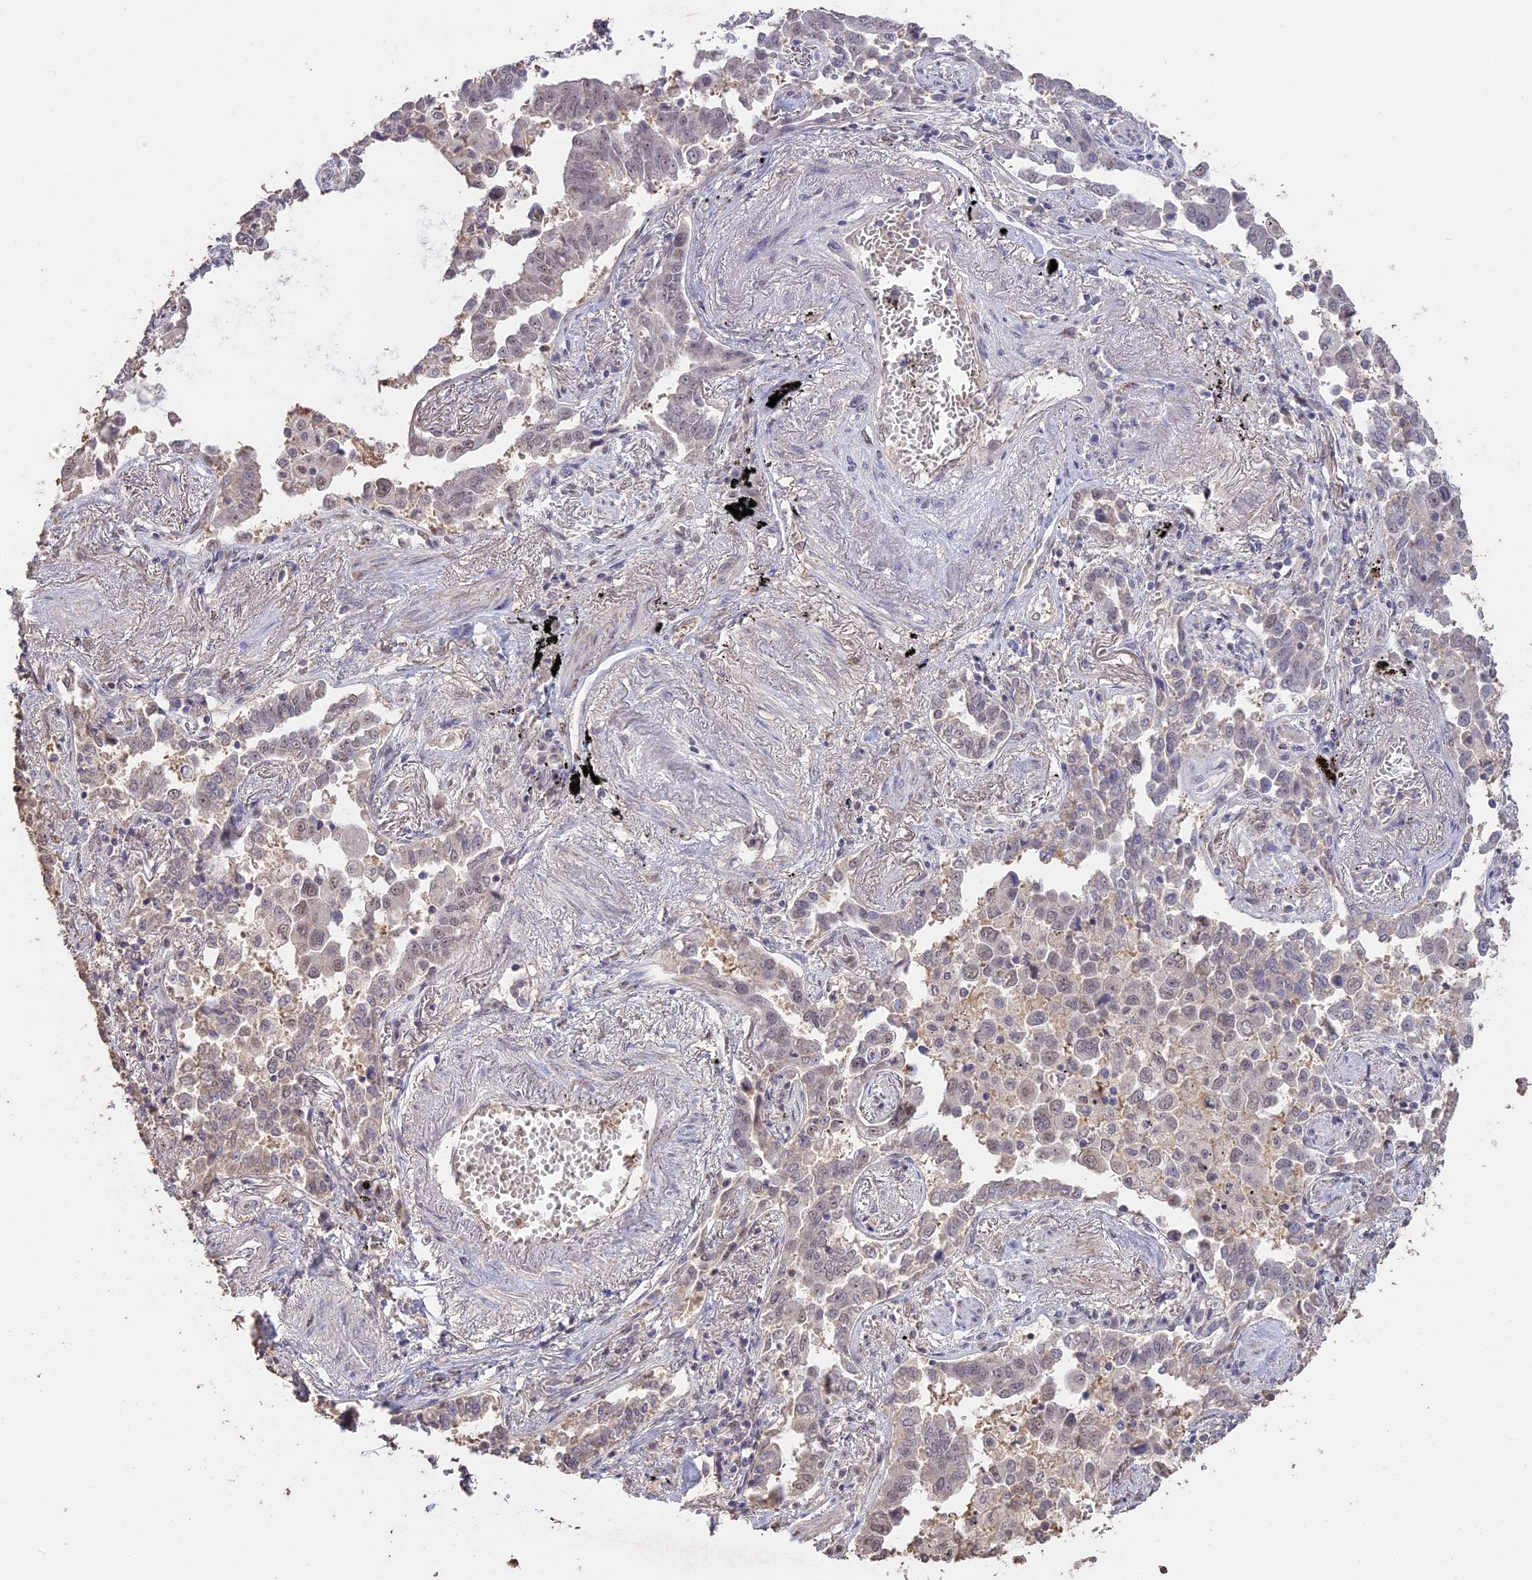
{"staining": {"intensity": "weak", "quantity": "25%-75%", "location": "nuclear"}, "tissue": "lung cancer", "cell_type": "Tumor cells", "image_type": "cancer", "snomed": [{"axis": "morphology", "description": "Adenocarcinoma, NOS"}, {"axis": "topography", "description": "Lung"}], "caption": "The image shows immunohistochemical staining of lung adenocarcinoma. There is weak nuclear positivity is present in approximately 25%-75% of tumor cells.", "gene": "PSMC6", "patient": {"sex": "male", "age": 67}}